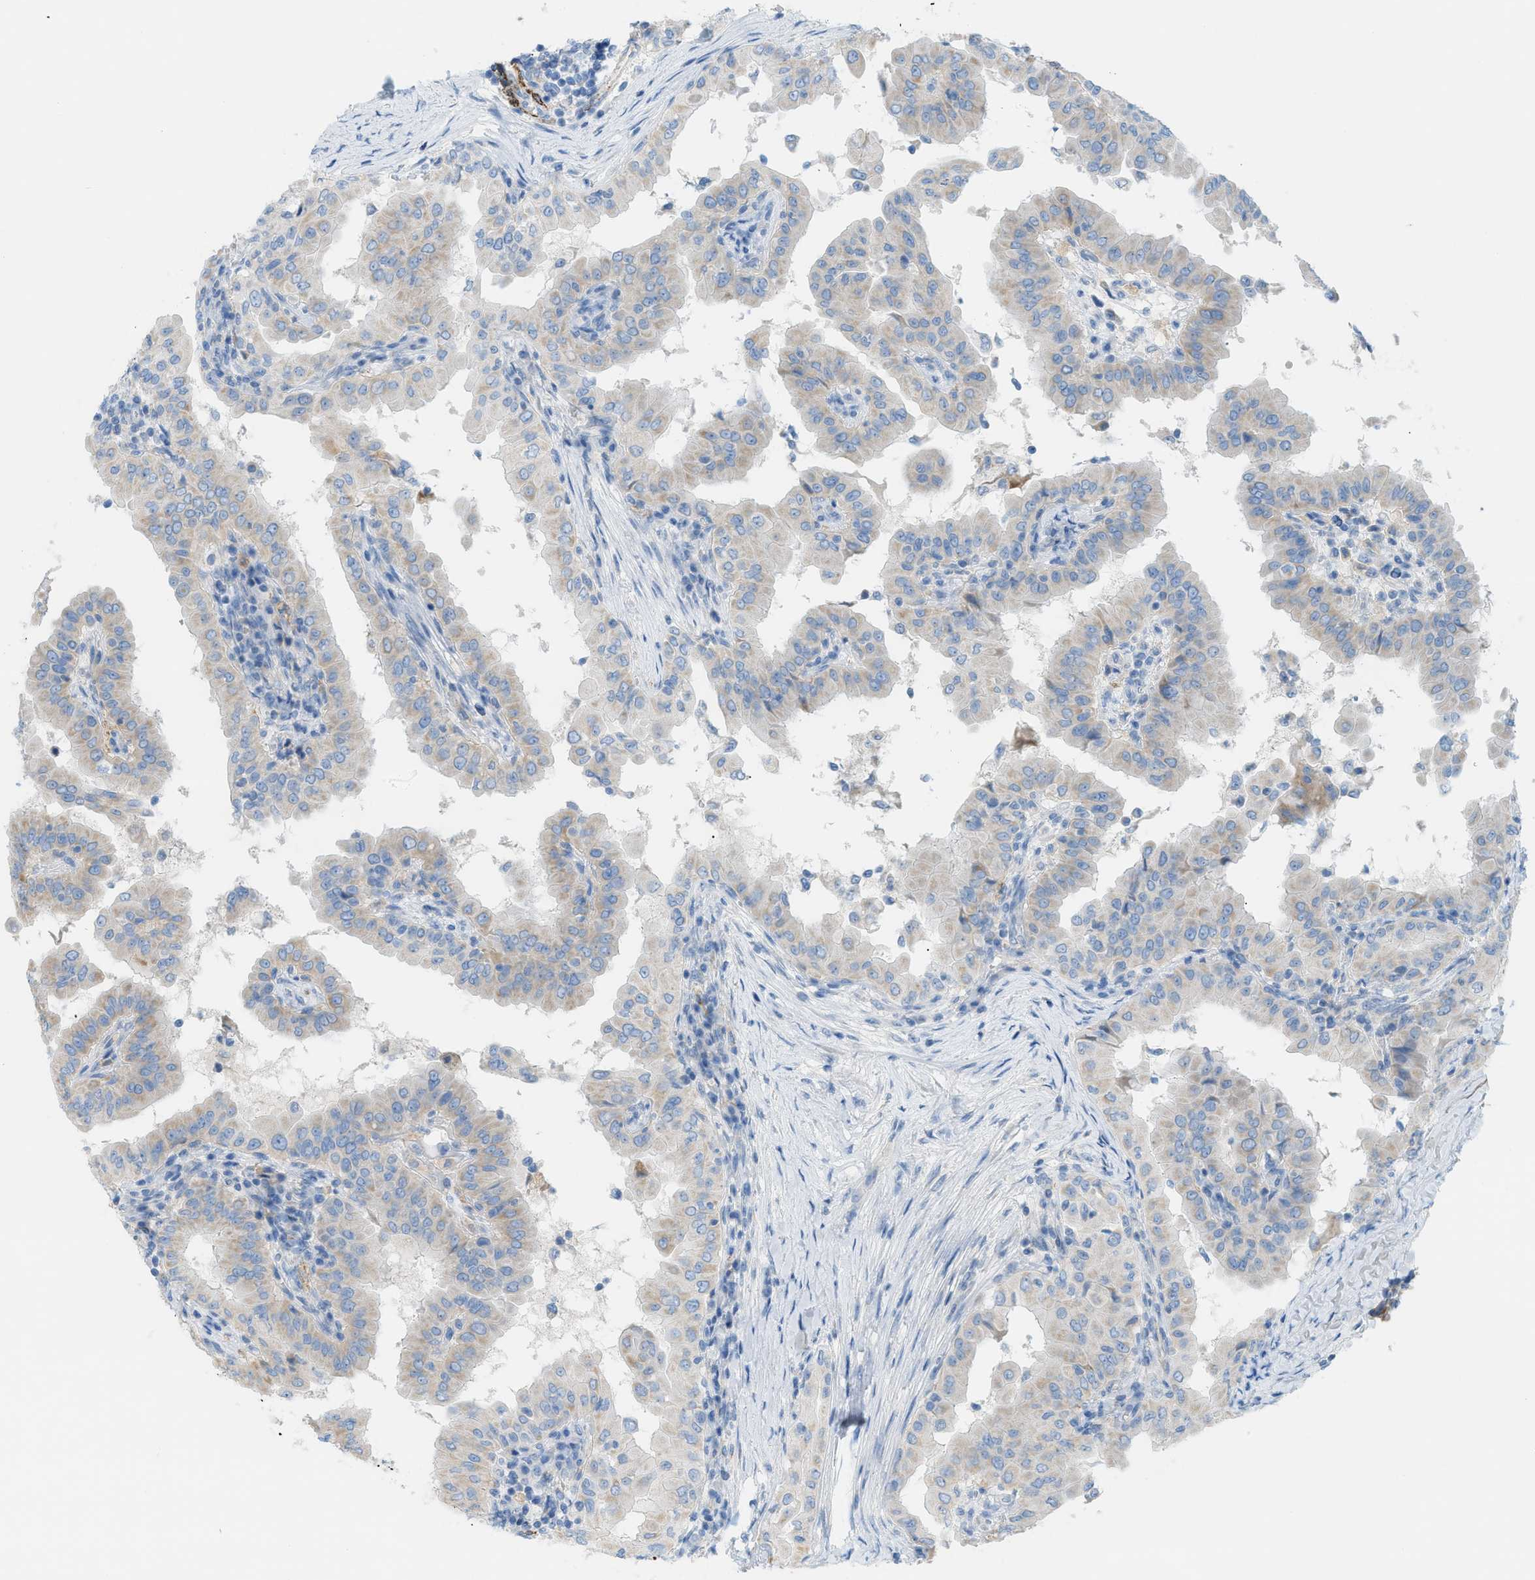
{"staining": {"intensity": "negative", "quantity": "none", "location": "none"}, "tissue": "thyroid cancer", "cell_type": "Tumor cells", "image_type": "cancer", "snomed": [{"axis": "morphology", "description": "Papillary adenocarcinoma, NOS"}, {"axis": "topography", "description": "Thyroid gland"}], "caption": "High magnification brightfield microscopy of thyroid papillary adenocarcinoma stained with DAB (3,3'-diaminobenzidine) (brown) and counterstained with hematoxylin (blue): tumor cells show no significant positivity.", "gene": "MYH11", "patient": {"sex": "male", "age": 33}}